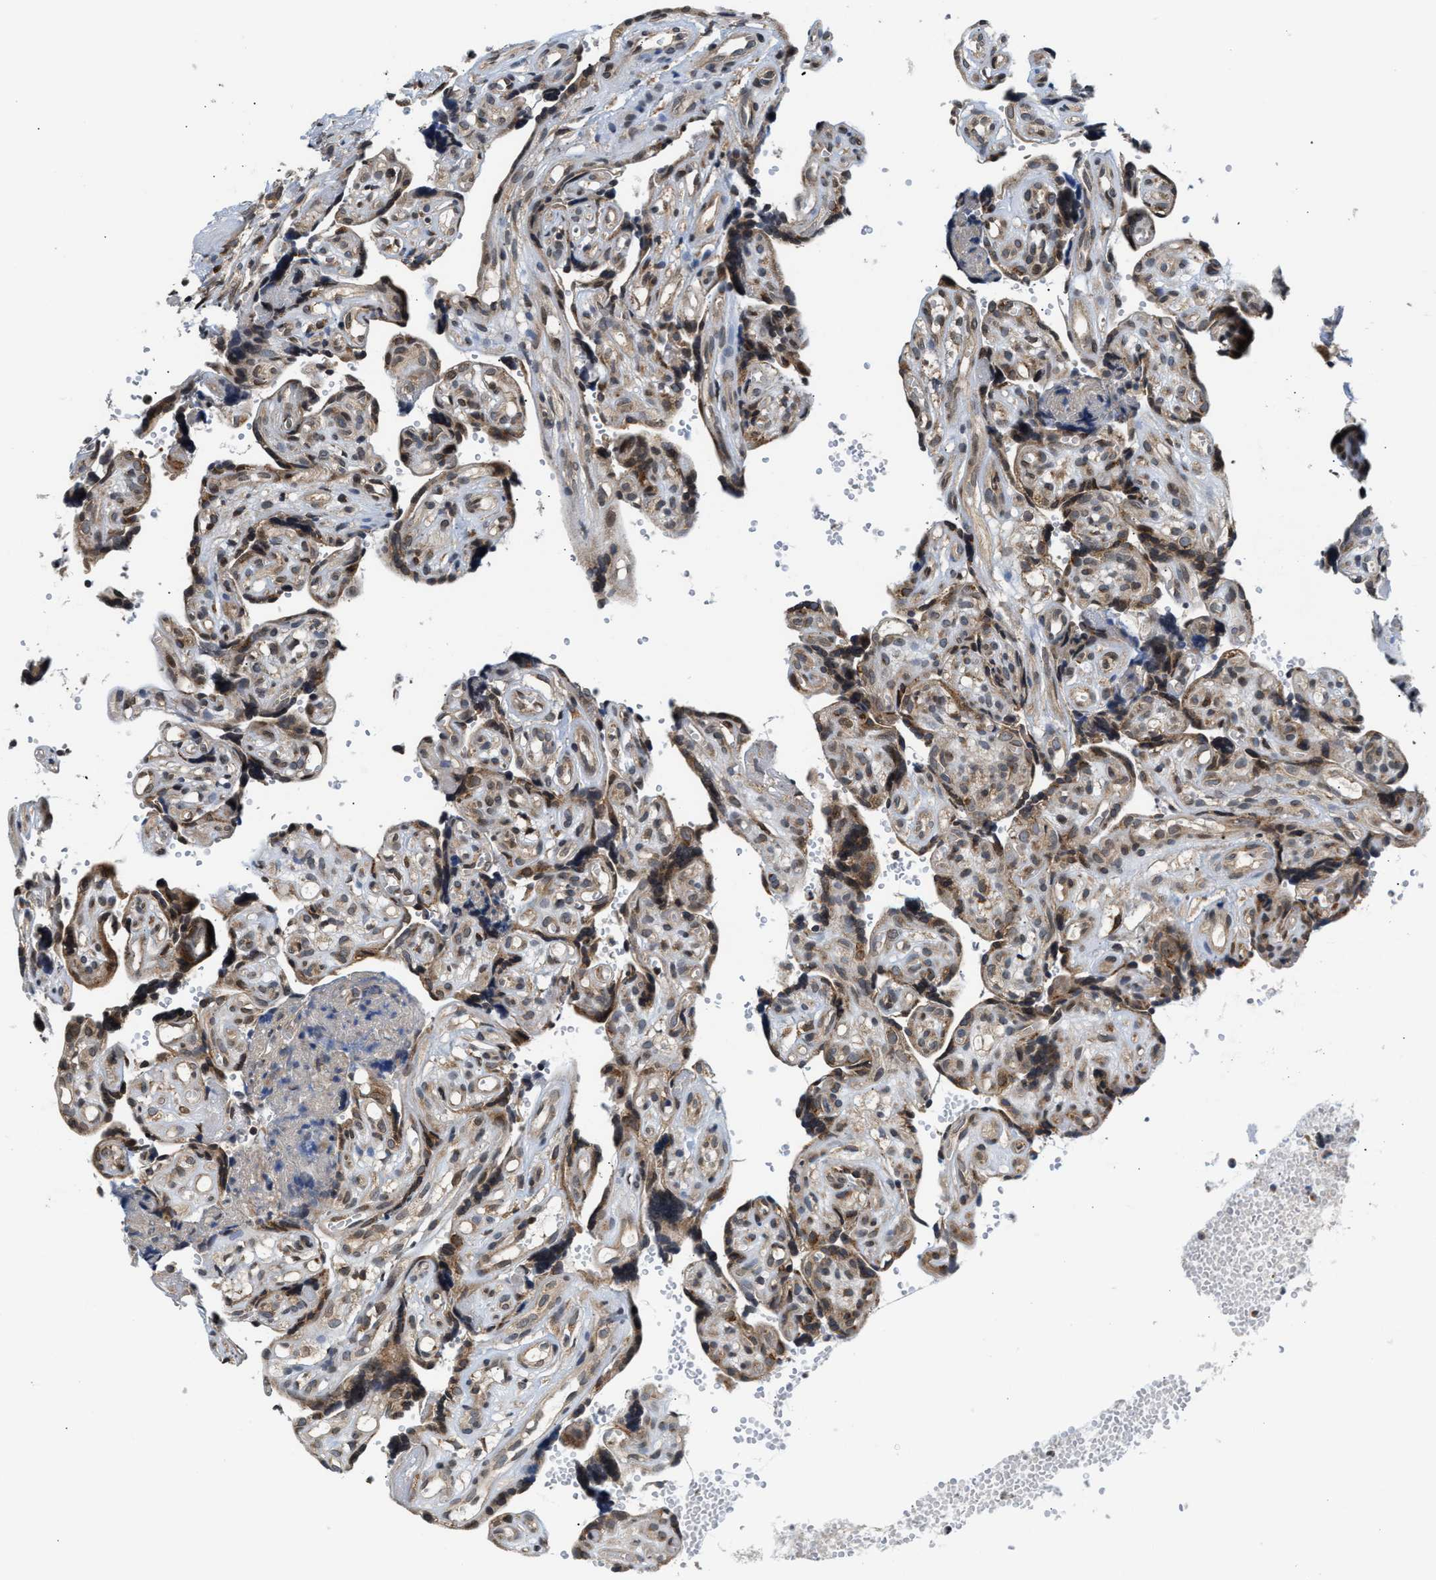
{"staining": {"intensity": "moderate", "quantity": ">75%", "location": "cytoplasmic/membranous,nuclear"}, "tissue": "placenta", "cell_type": "Trophoblastic cells", "image_type": "normal", "snomed": [{"axis": "morphology", "description": "Normal tissue, NOS"}, {"axis": "topography", "description": "Placenta"}], "caption": "Immunohistochemistry (IHC) of unremarkable human placenta shows medium levels of moderate cytoplasmic/membranous,nuclear positivity in about >75% of trophoblastic cells. (brown staining indicates protein expression, while blue staining denotes nuclei).", "gene": "RAB29", "patient": {"sex": "female", "age": 30}}